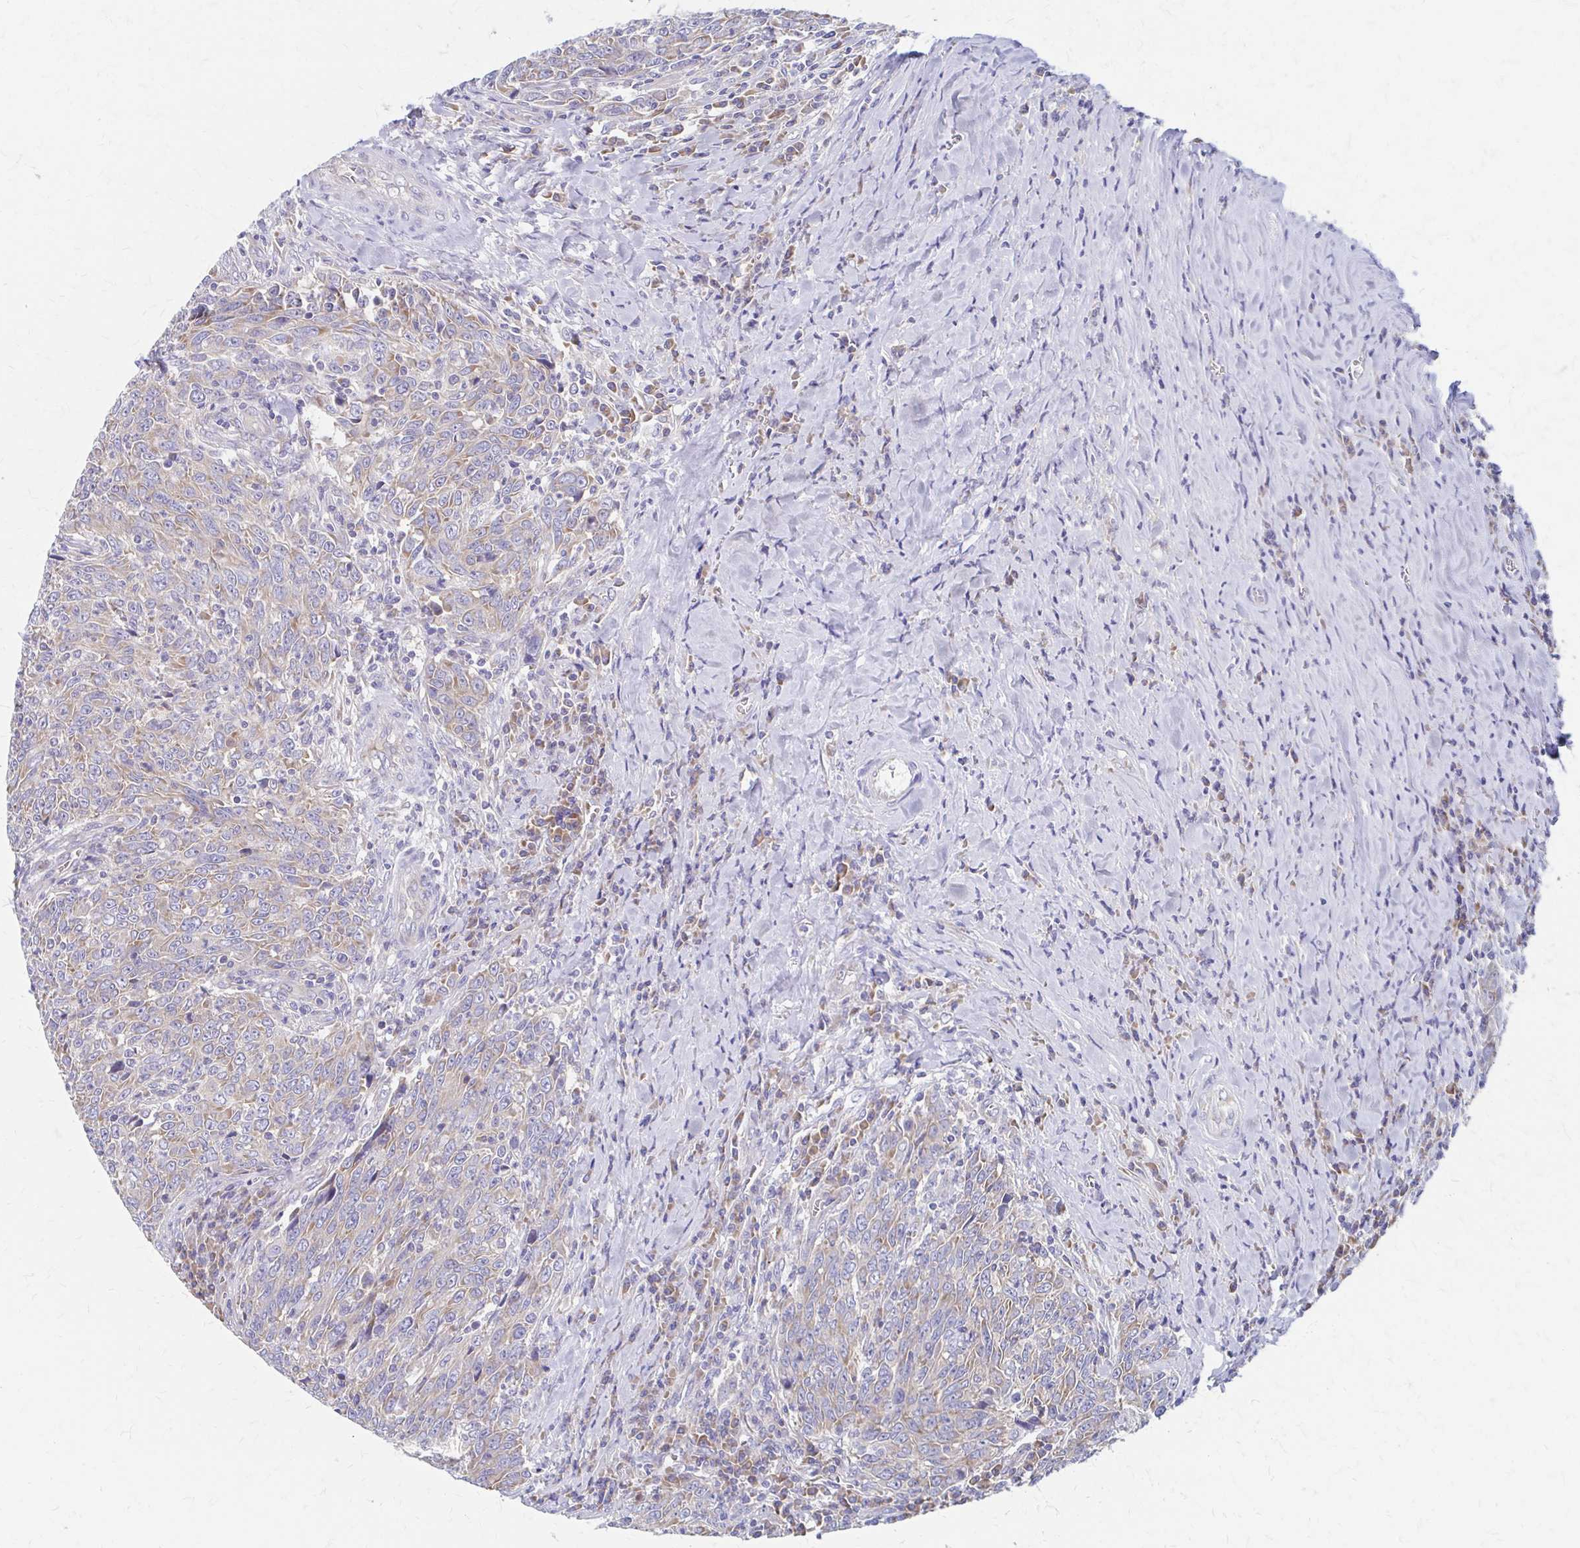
{"staining": {"intensity": "weak", "quantity": "<25%", "location": "cytoplasmic/membranous"}, "tissue": "breast cancer", "cell_type": "Tumor cells", "image_type": "cancer", "snomed": [{"axis": "morphology", "description": "Duct carcinoma"}, {"axis": "topography", "description": "Breast"}], "caption": "IHC histopathology image of neoplastic tissue: human breast cancer (invasive ductal carcinoma) stained with DAB (3,3'-diaminobenzidine) exhibits no significant protein staining in tumor cells.", "gene": "RPL27A", "patient": {"sex": "female", "age": 50}}